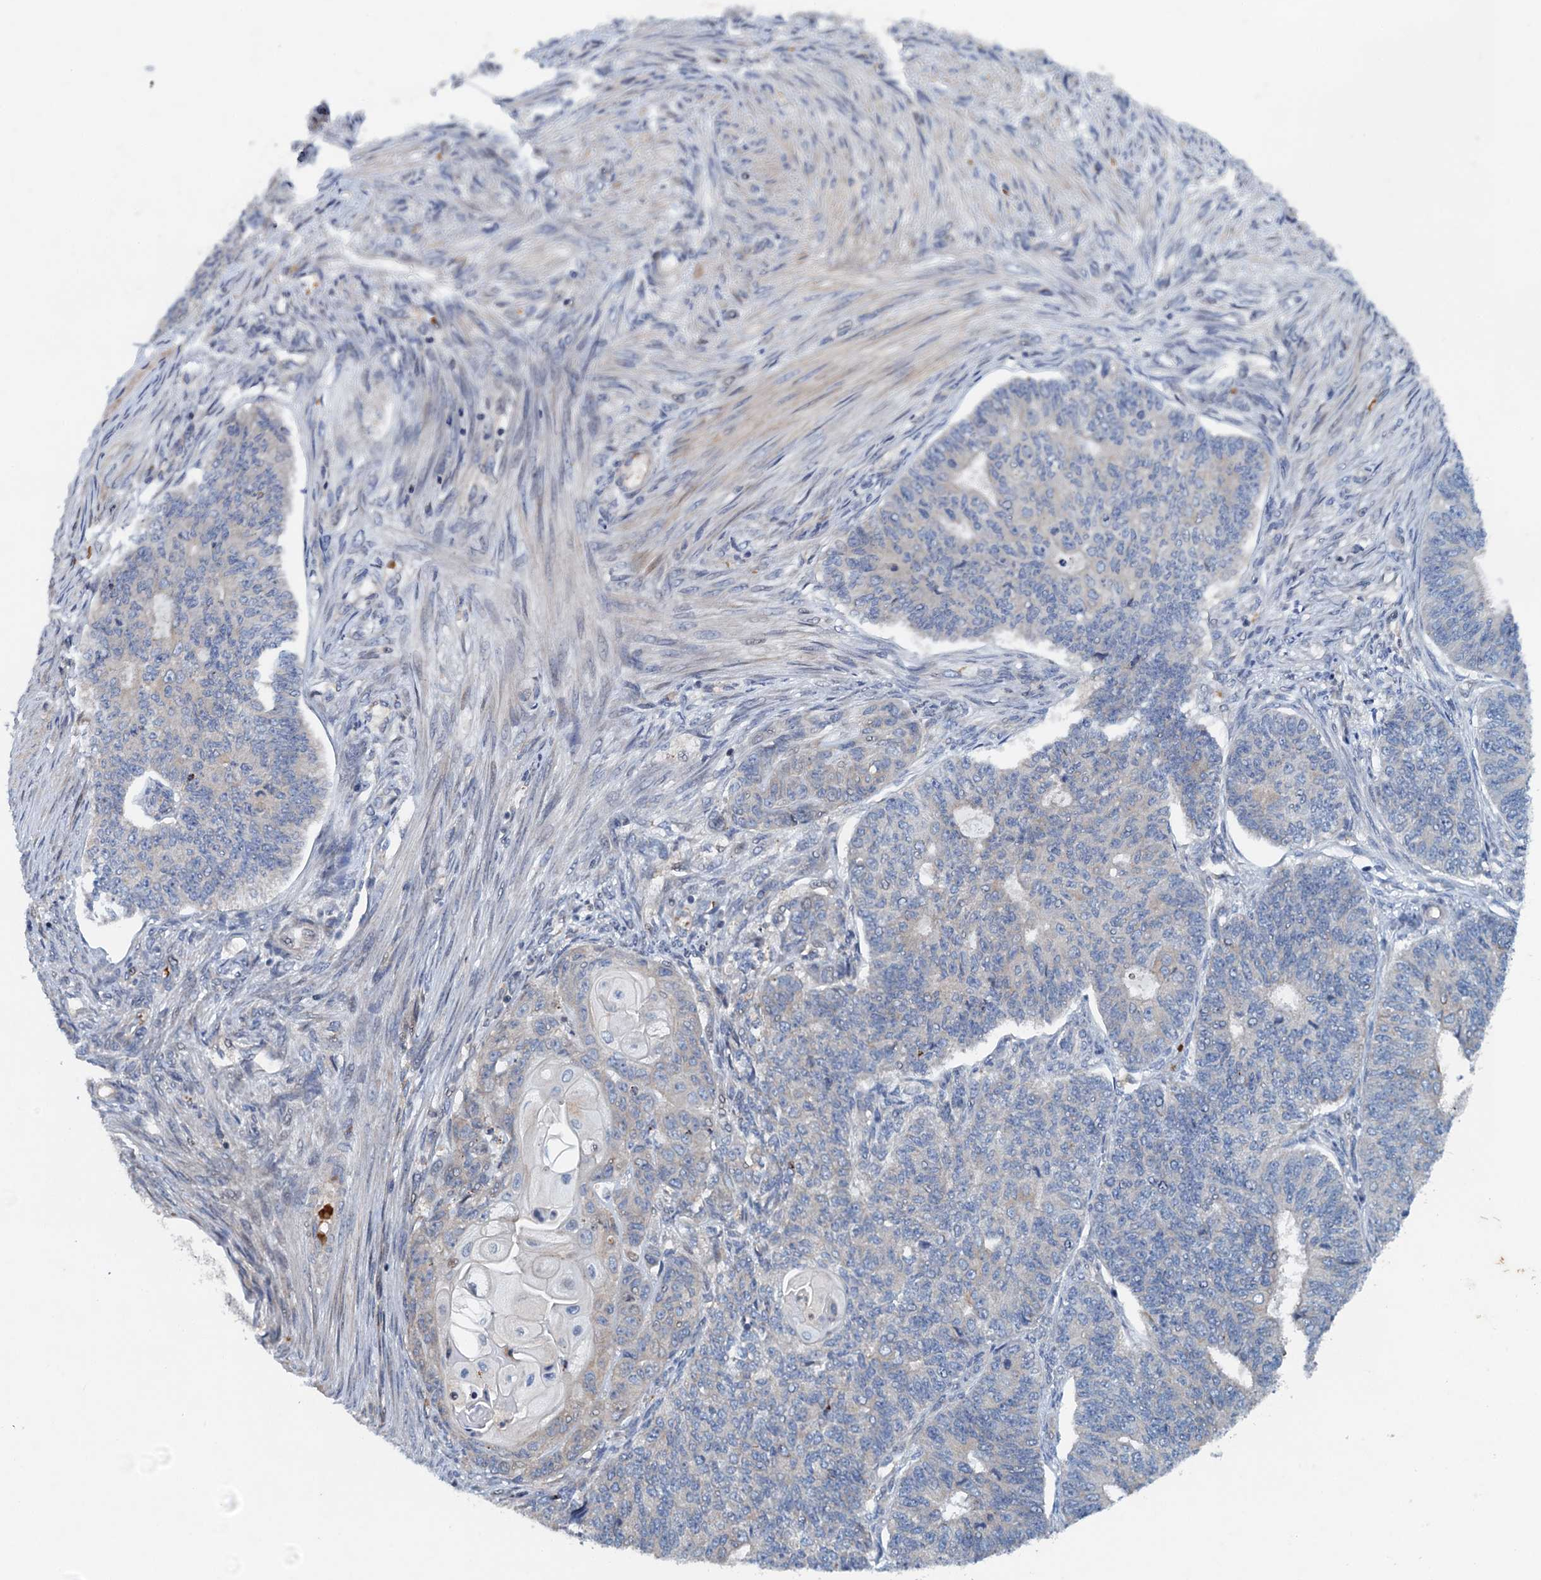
{"staining": {"intensity": "negative", "quantity": "none", "location": "none"}, "tissue": "endometrial cancer", "cell_type": "Tumor cells", "image_type": "cancer", "snomed": [{"axis": "morphology", "description": "Adenocarcinoma, NOS"}, {"axis": "topography", "description": "Endometrium"}], "caption": "This is a micrograph of immunohistochemistry staining of endometrial cancer, which shows no positivity in tumor cells.", "gene": "NBEA", "patient": {"sex": "female", "age": 32}}